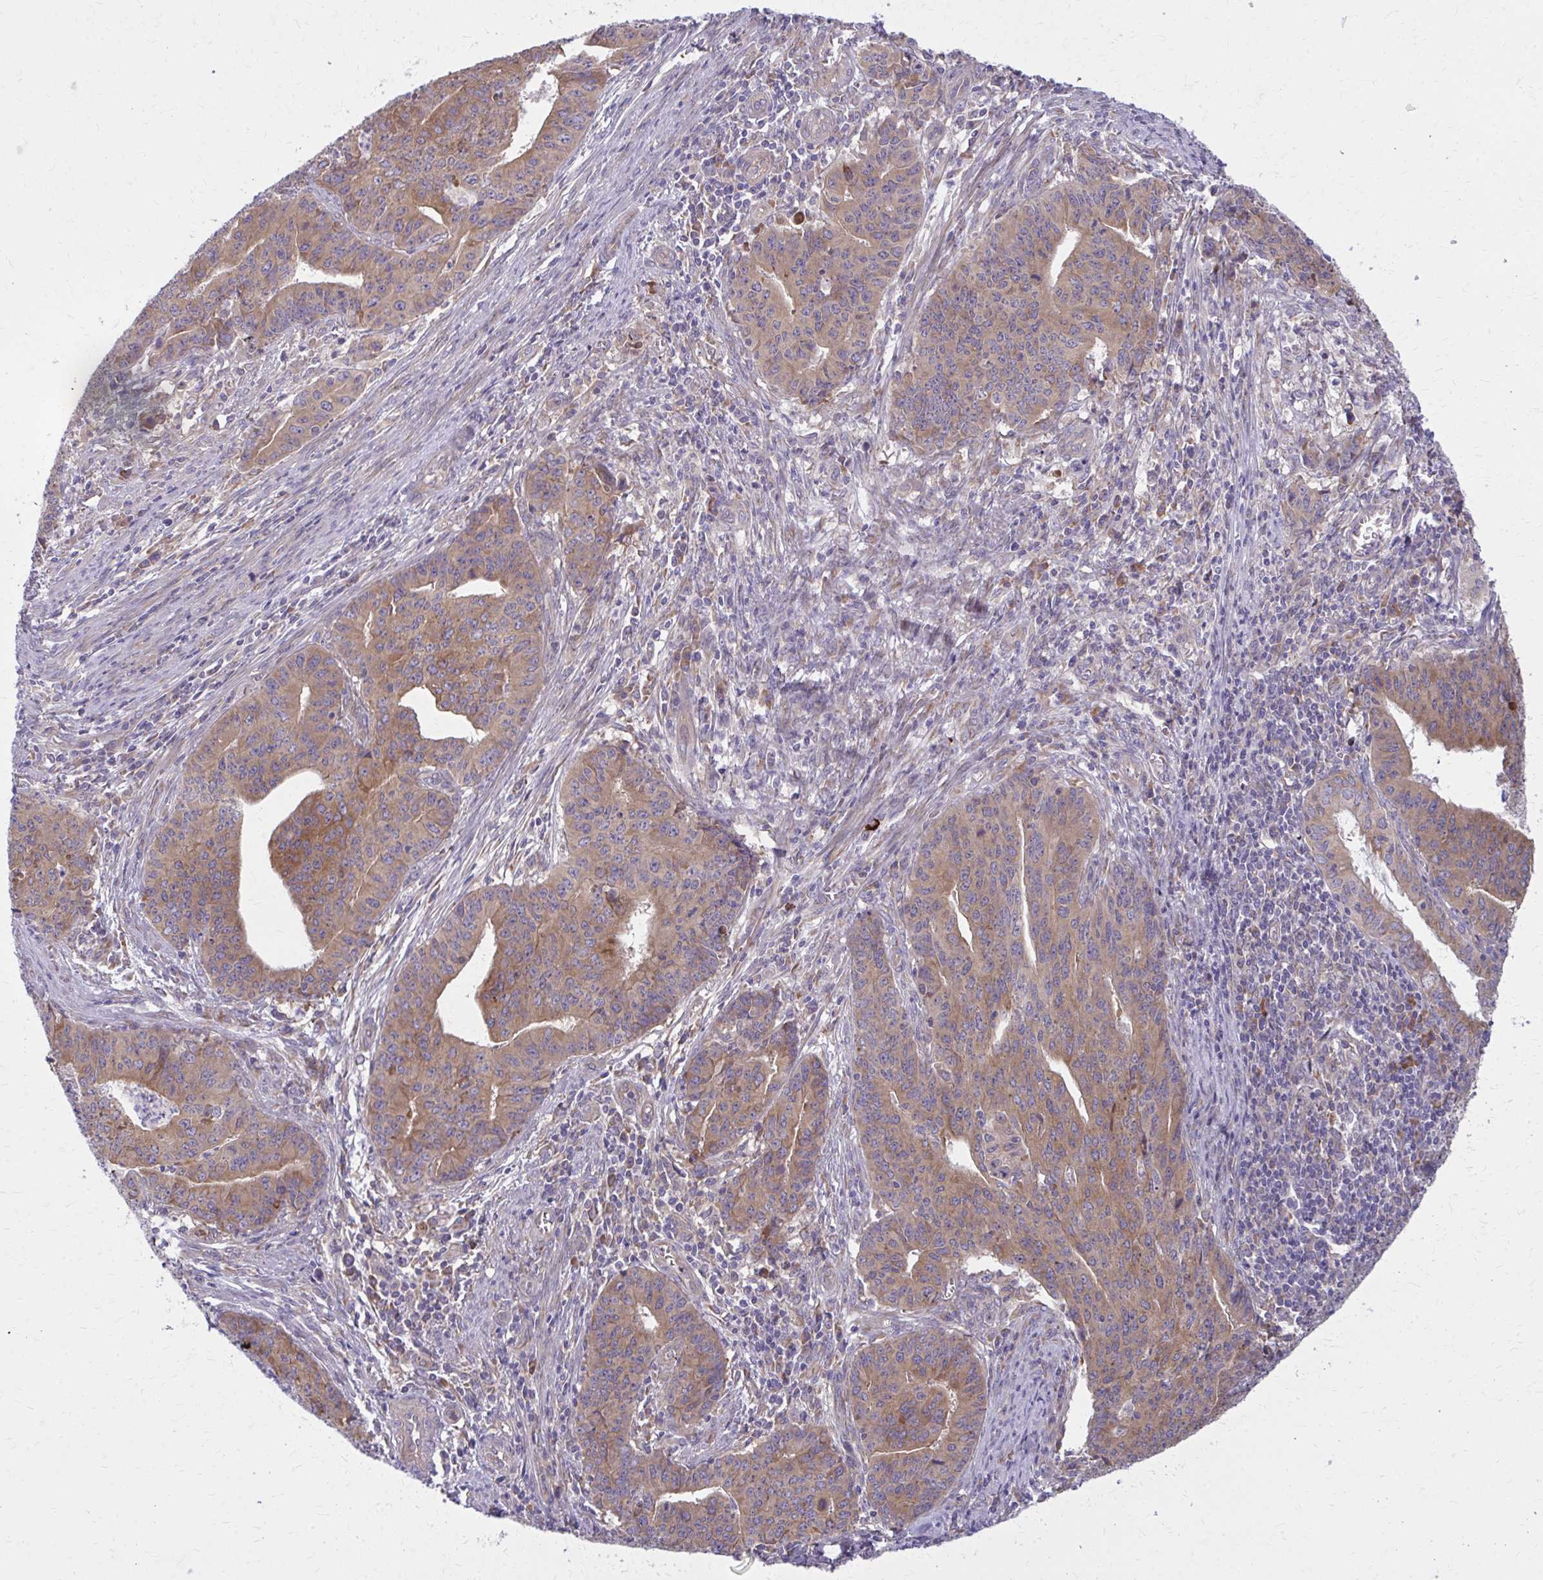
{"staining": {"intensity": "moderate", "quantity": ">75%", "location": "cytoplasmic/membranous"}, "tissue": "endometrial cancer", "cell_type": "Tumor cells", "image_type": "cancer", "snomed": [{"axis": "morphology", "description": "Adenocarcinoma, NOS"}, {"axis": "topography", "description": "Endometrium"}], "caption": "This is a micrograph of IHC staining of endometrial adenocarcinoma, which shows moderate staining in the cytoplasmic/membranous of tumor cells.", "gene": "CEMP1", "patient": {"sex": "female", "age": 59}}